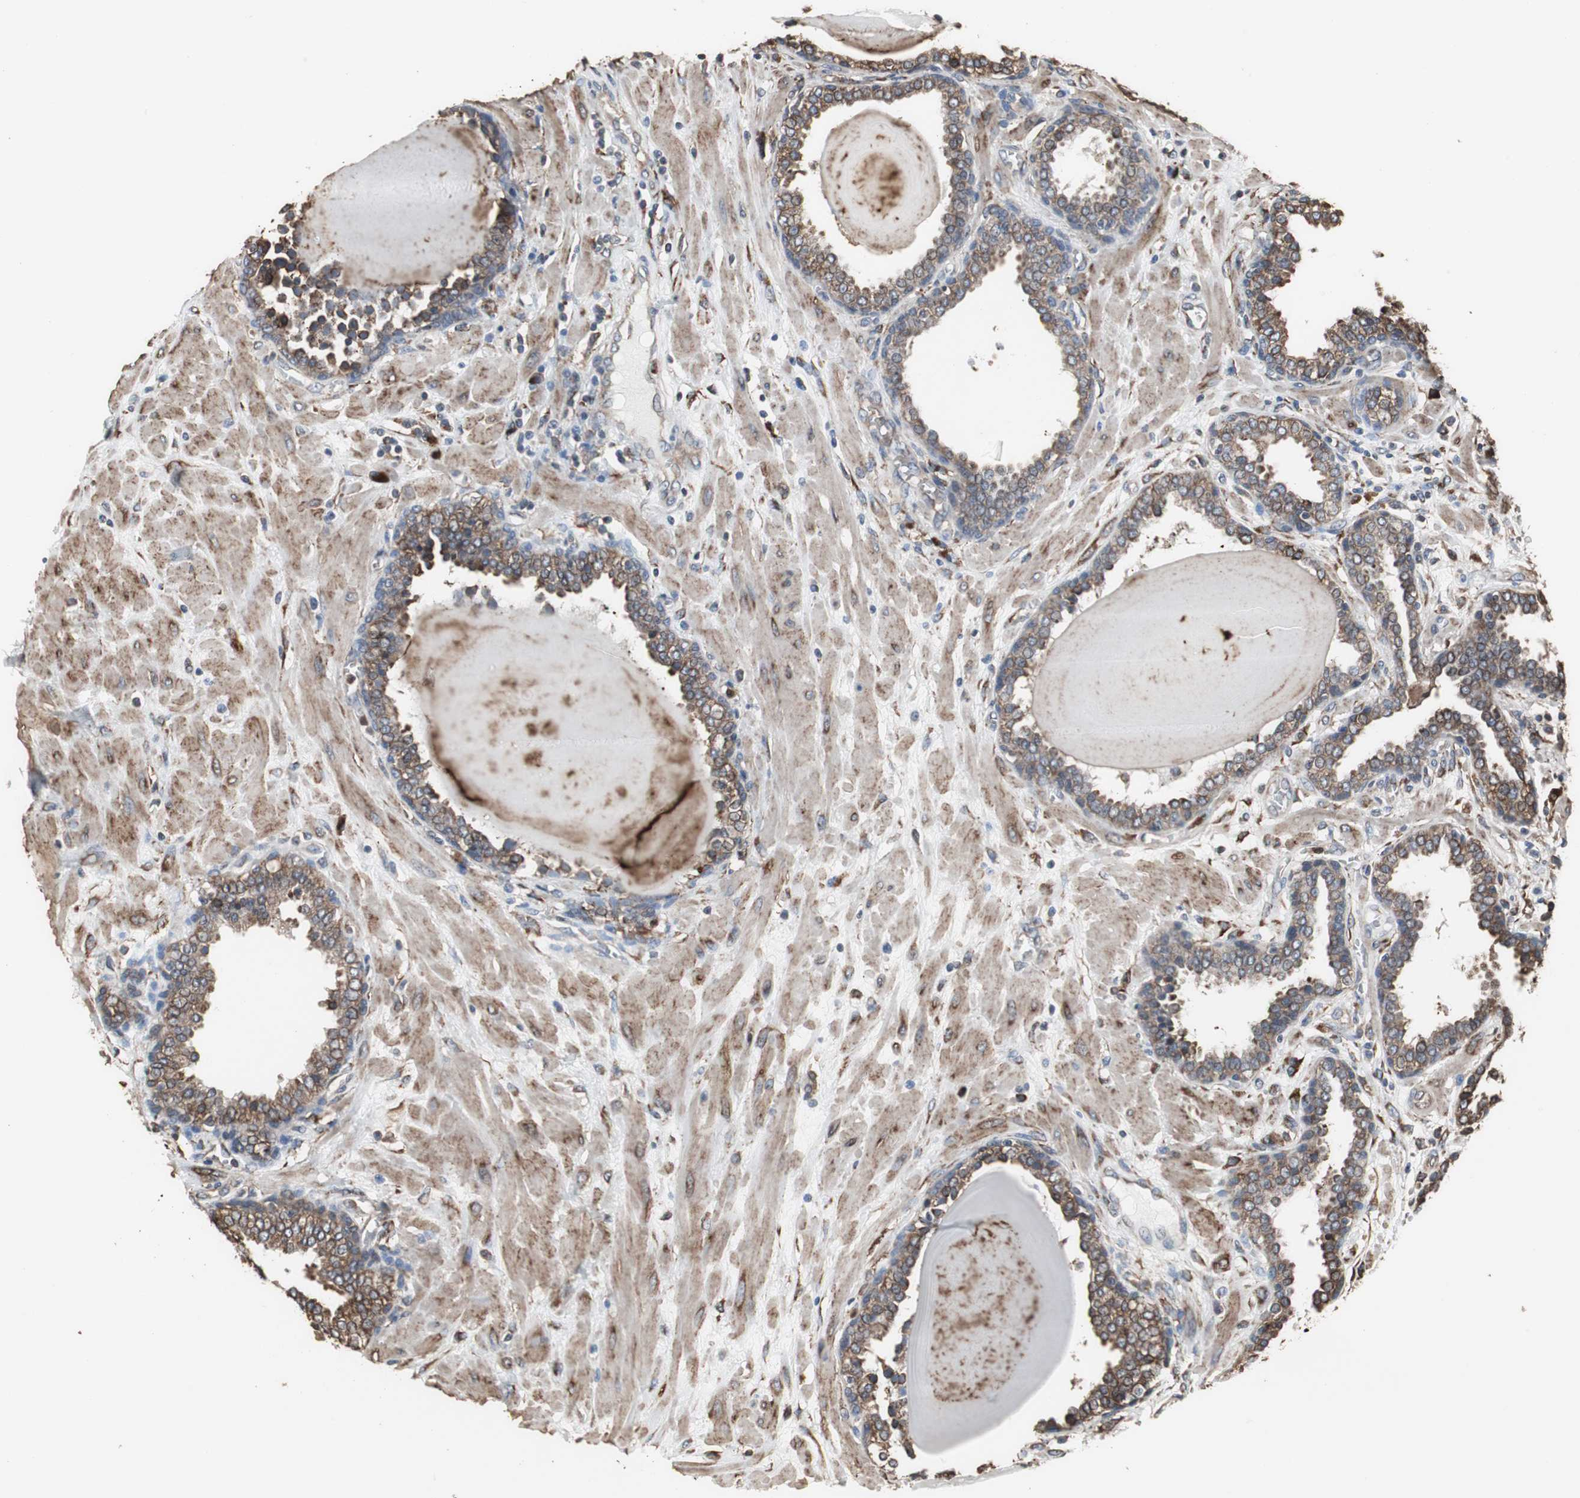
{"staining": {"intensity": "moderate", "quantity": ">75%", "location": "cytoplasmic/membranous"}, "tissue": "prostate", "cell_type": "Glandular cells", "image_type": "normal", "snomed": [{"axis": "morphology", "description": "Normal tissue, NOS"}, {"axis": "topography", "description": "Prostate"}], "caption": "Protein positivity by immunohistochemistry demonstrates moderate cytoplasmic/membranous expression in approximately >75% of glandular cells in unremarkable prostate. The staining was performed using DAB to visualize the protein expression in brown, while the nuclei were stained in blue with hematoxylin (Magnification: 20x).", "gene": "CALU", "patient": {"sex": "male", "age": 51}}